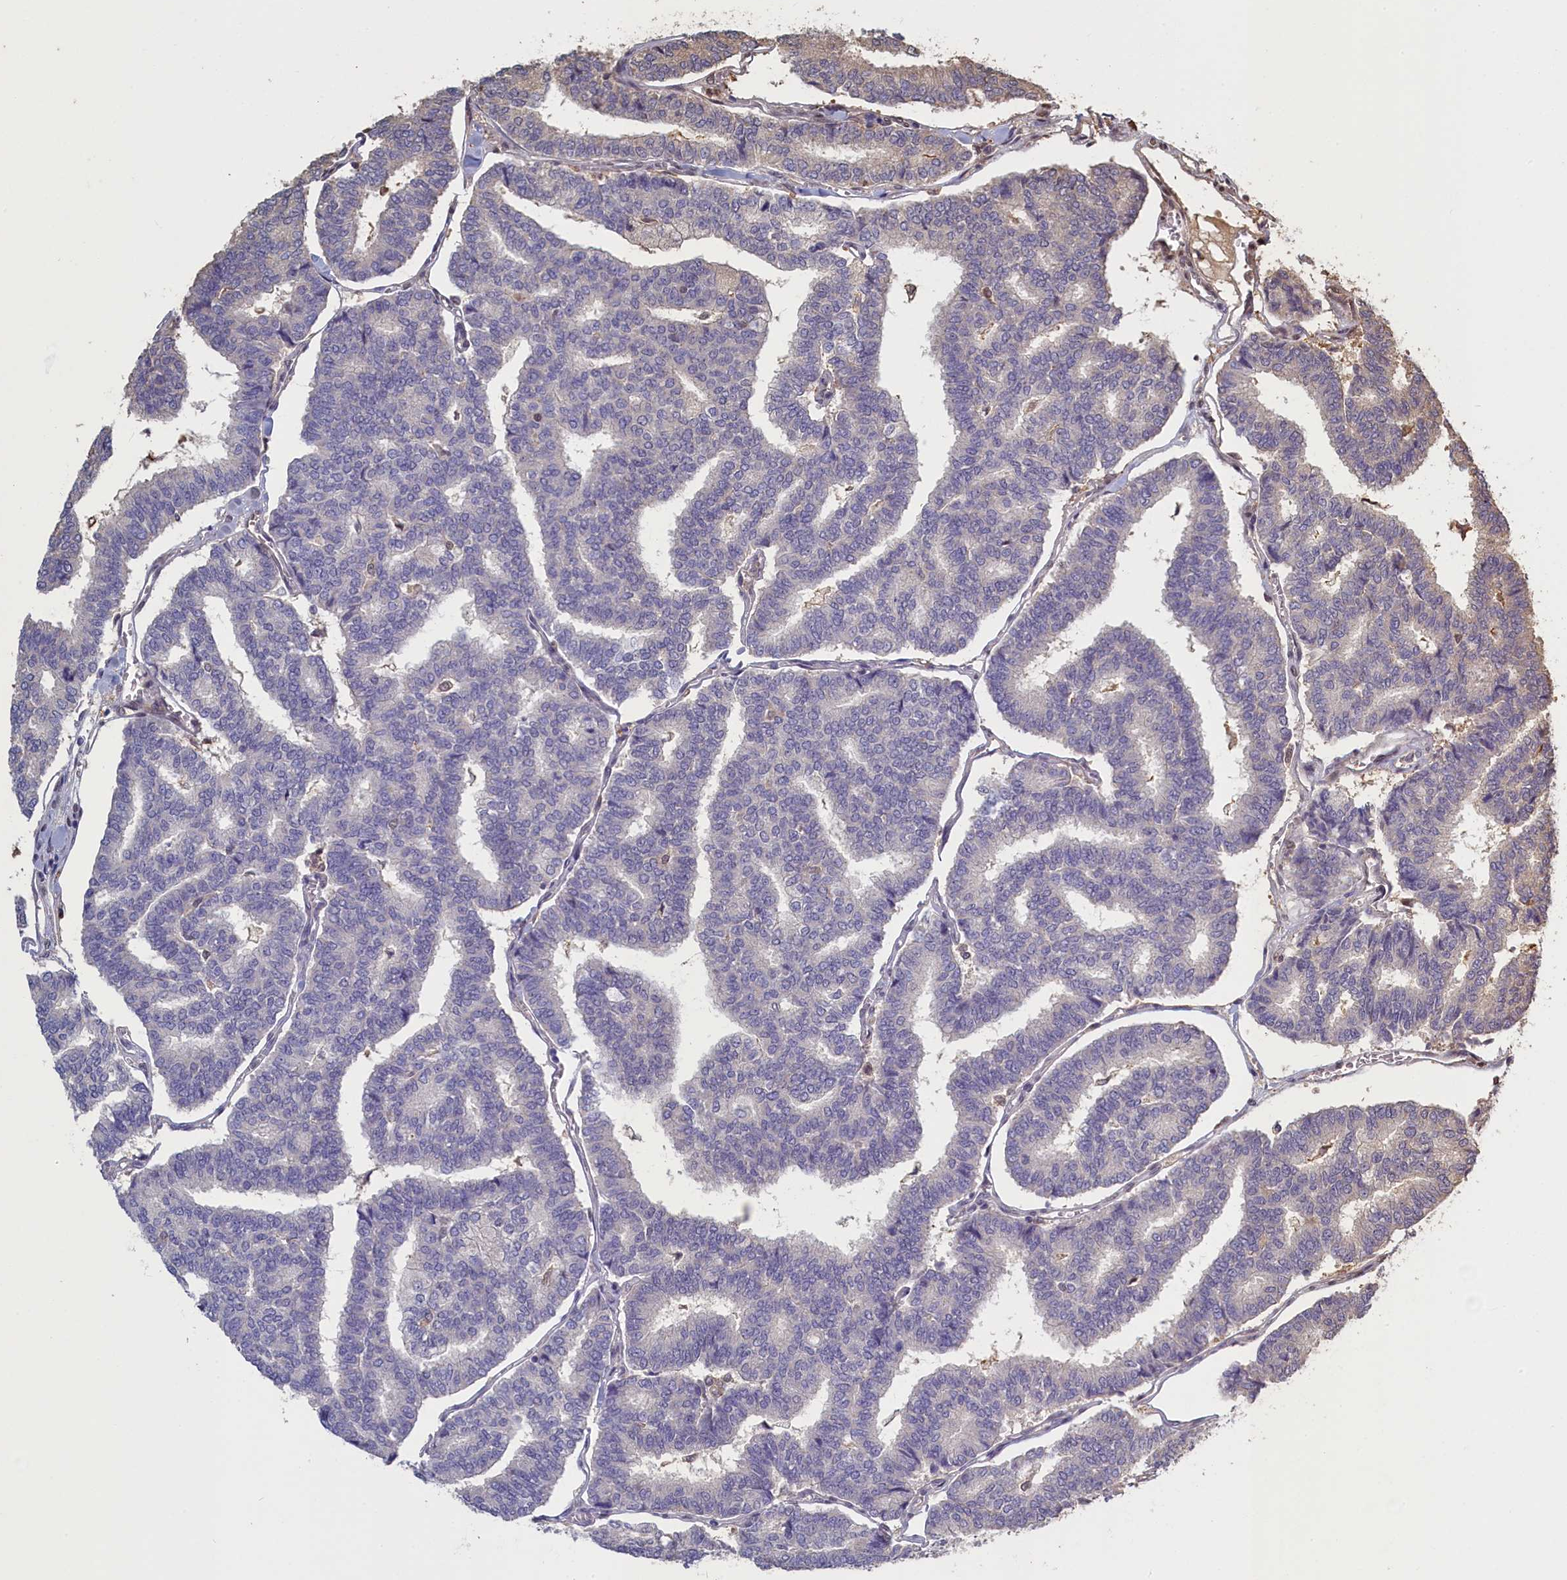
{"staining": {"intensity": "negative", "quantity": "none", "location": "none"}, "tissue": "thyroid cancer", "cell_type": "Tumor cells", "image_type": "cancer", "snomed": [{"axis": "morphology", "description": "Papillary adenocarcinoma, NOS"}, {"axis": "topography", "description": "Thyroid gland"}], "caption": "A micrograph of human thyroid papillary adenocarcinoma is negative for staining in tumor cells. The staining is performed using DAB brown chromogen with nuclei counter-stained in using hematoxylin.", "gene": "UCHL3", "patient": {"sex": "female", "age": 35}}